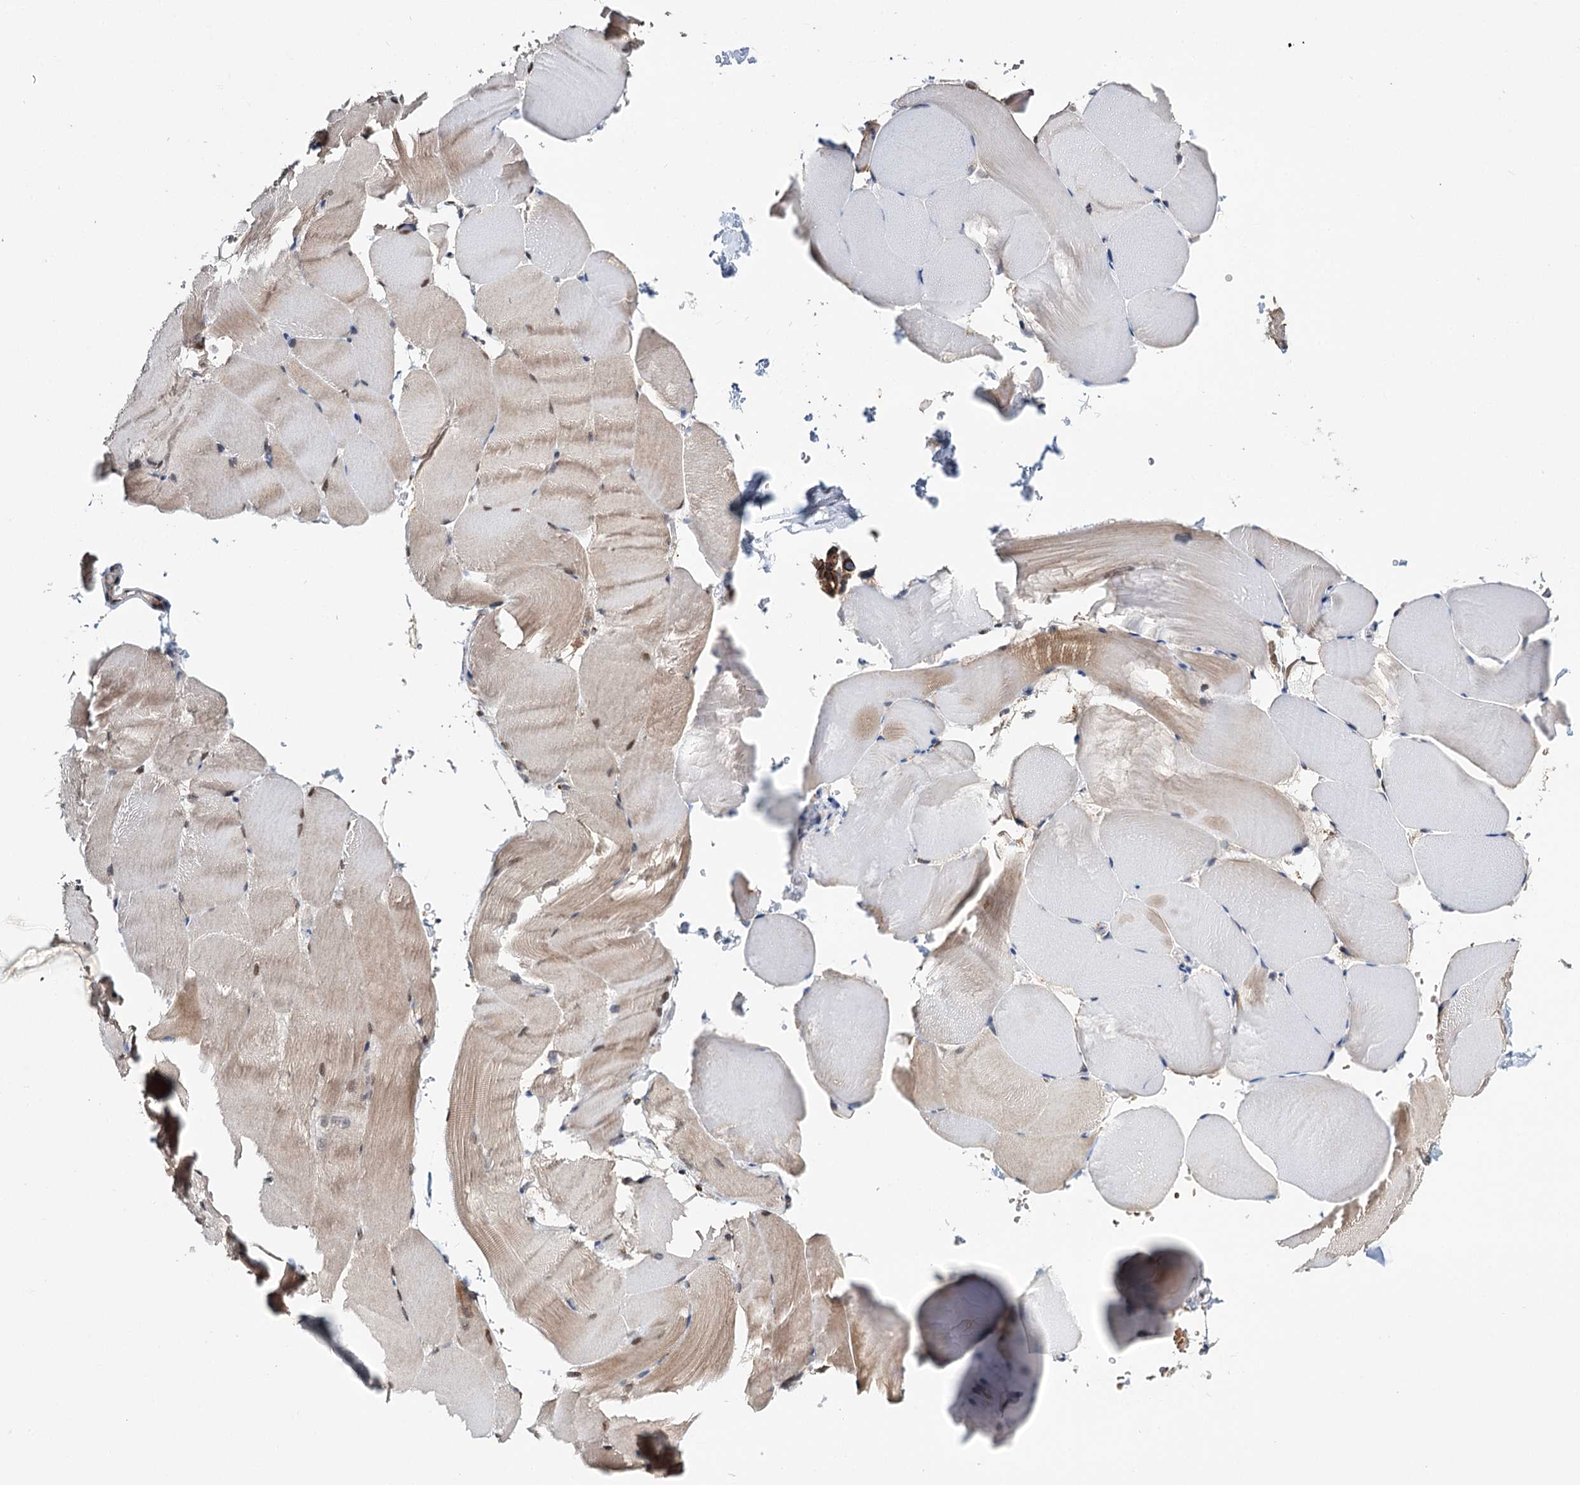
{"staining": {"intensity": "moderate", "quantity": "<25%", "location": "cytoplasmic/membranous,nuclear"}, "tissue": "skeletal muscle", "cell_type": "Myocytes", "image_type": "normal", "snomed": [{"axis": "morphology", "description": "Normal tissue, NOS"}, {"axis": "topography", "description": "Skeletal muscle"}, {"axis": "topography", "description": "Parathyroid gland"}], "caption": "Protein positivity by immunohistochemistry (IHC) displays moderate cytoplasmic/membranous,nuclear staining in about <25% of myocytes in normal skeletal muscle.", "gene": "CFAP46", "patient": {"sex": "female", "age": 37}}